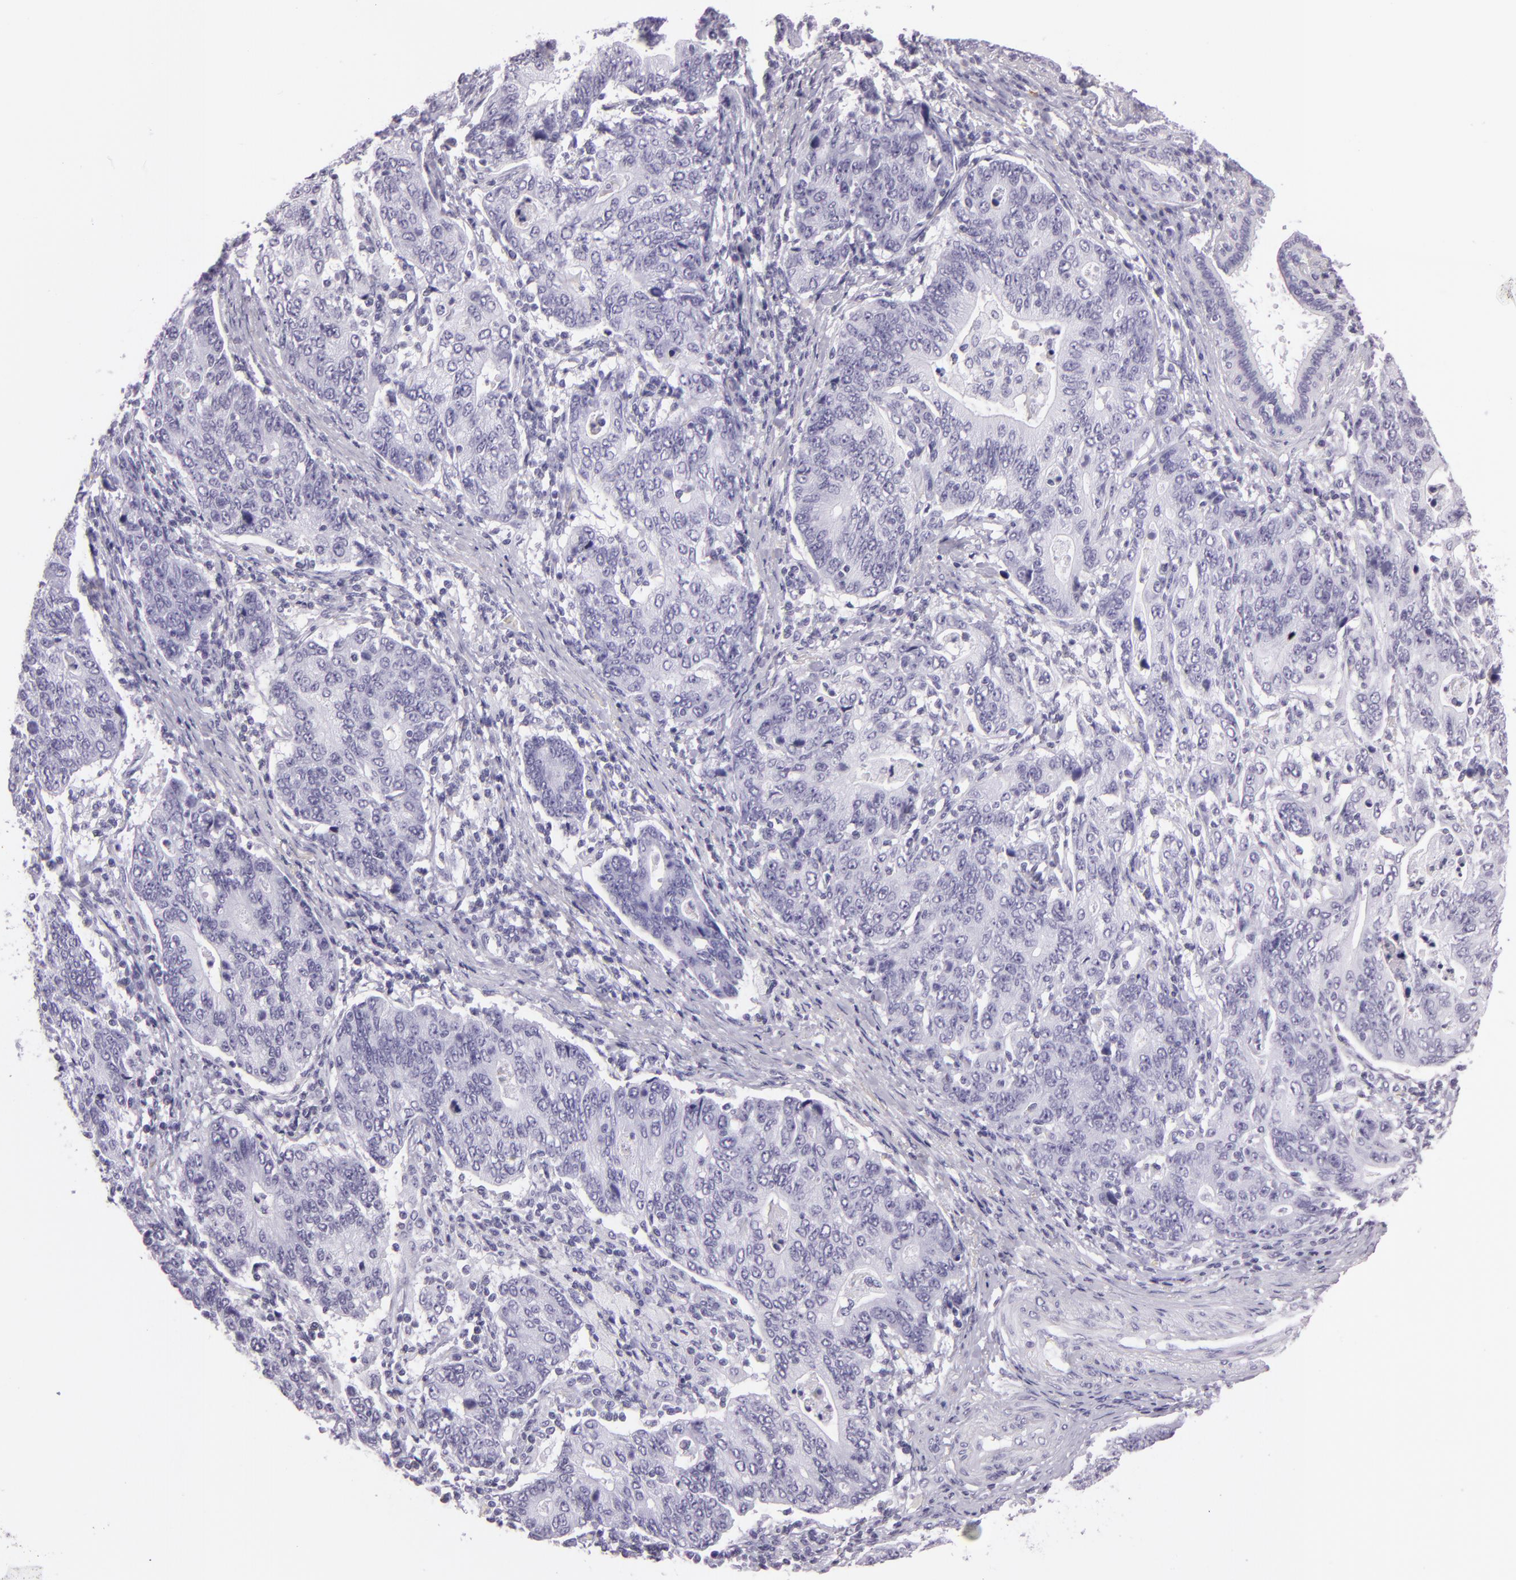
{"staining": {"intensity": "negative", "quantity": "none", "location": "none"}, "tissue": "stomach cancer", "cell_type": "Tumor cells", "image_type": "cancer", "snomed": [{"axis": "morphology", "description": "Adenocarcinoma, NOS"}, {"axis": "topography", "description": "Esophagus"}, {"axis": "topography", "description": "Stomach"}], "caption": "The IHC image has no significant expression in tumor cells of stomach adenocarcinoma tissue. (Immunohistochemistry (ihc), brightfield microscopy, high magnification).", "gene": "MUC6", "patient": {"sex": "male", "age": 74}}